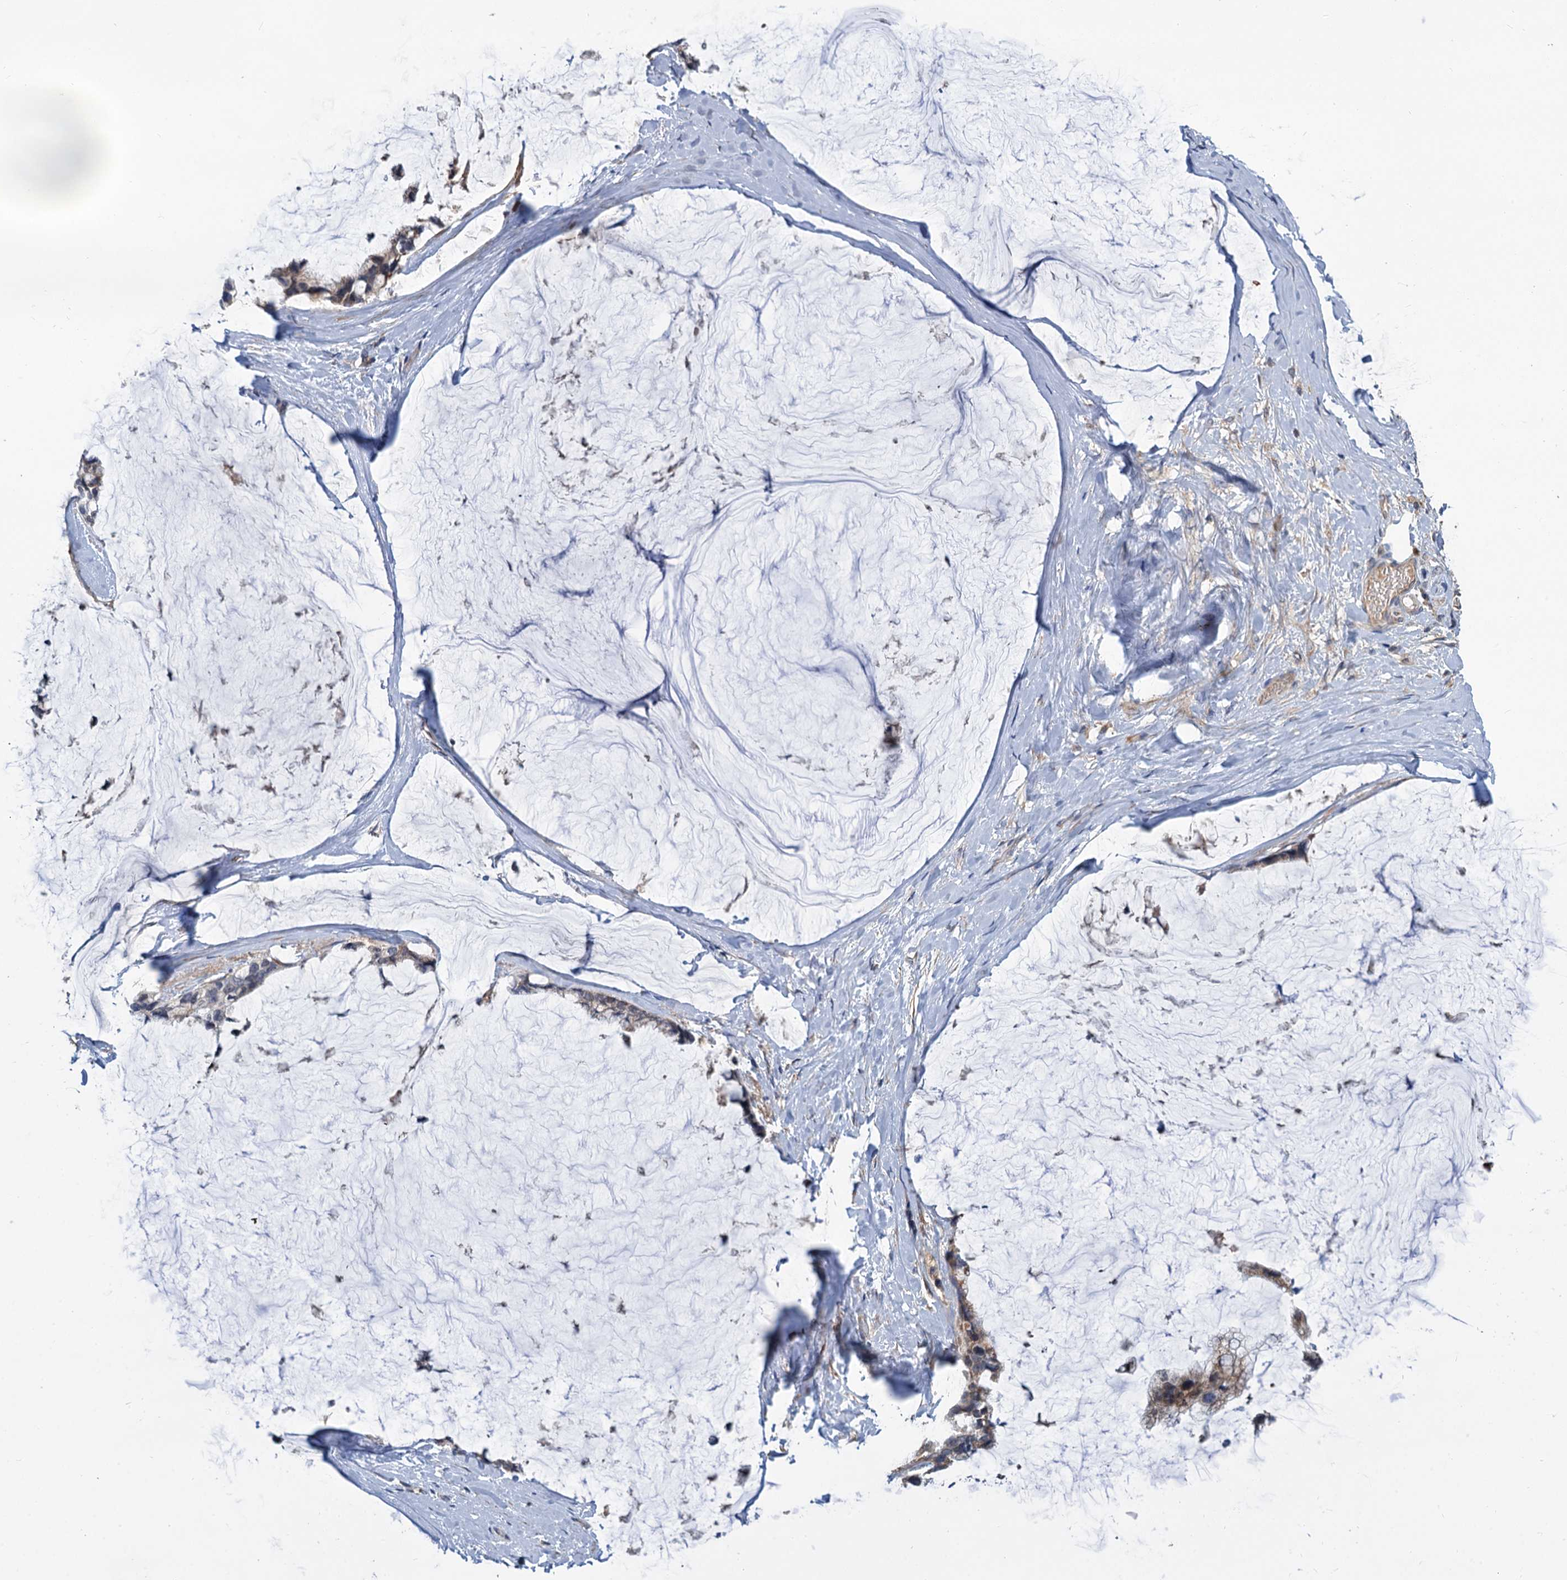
{"staining": {"intensity": "negative", "quantity": "none", "location": "none"}, "tissue": "ovarian cancer", "cell_type": "Tumor cells", "image_type": "cancer", "snomed": [{"axis": "morphology", "description": "Cystadenocarcinoma, mucinous, NOS"}, {"axis": "topography", "description": "Ovary"}], "caption": "A micrograph of human ovarian mucinous cystadenocarcinoma is negative for staining in tumor cells.", "gene": "ALKBH7", "patient": {"sex": "female", "age": 39}}